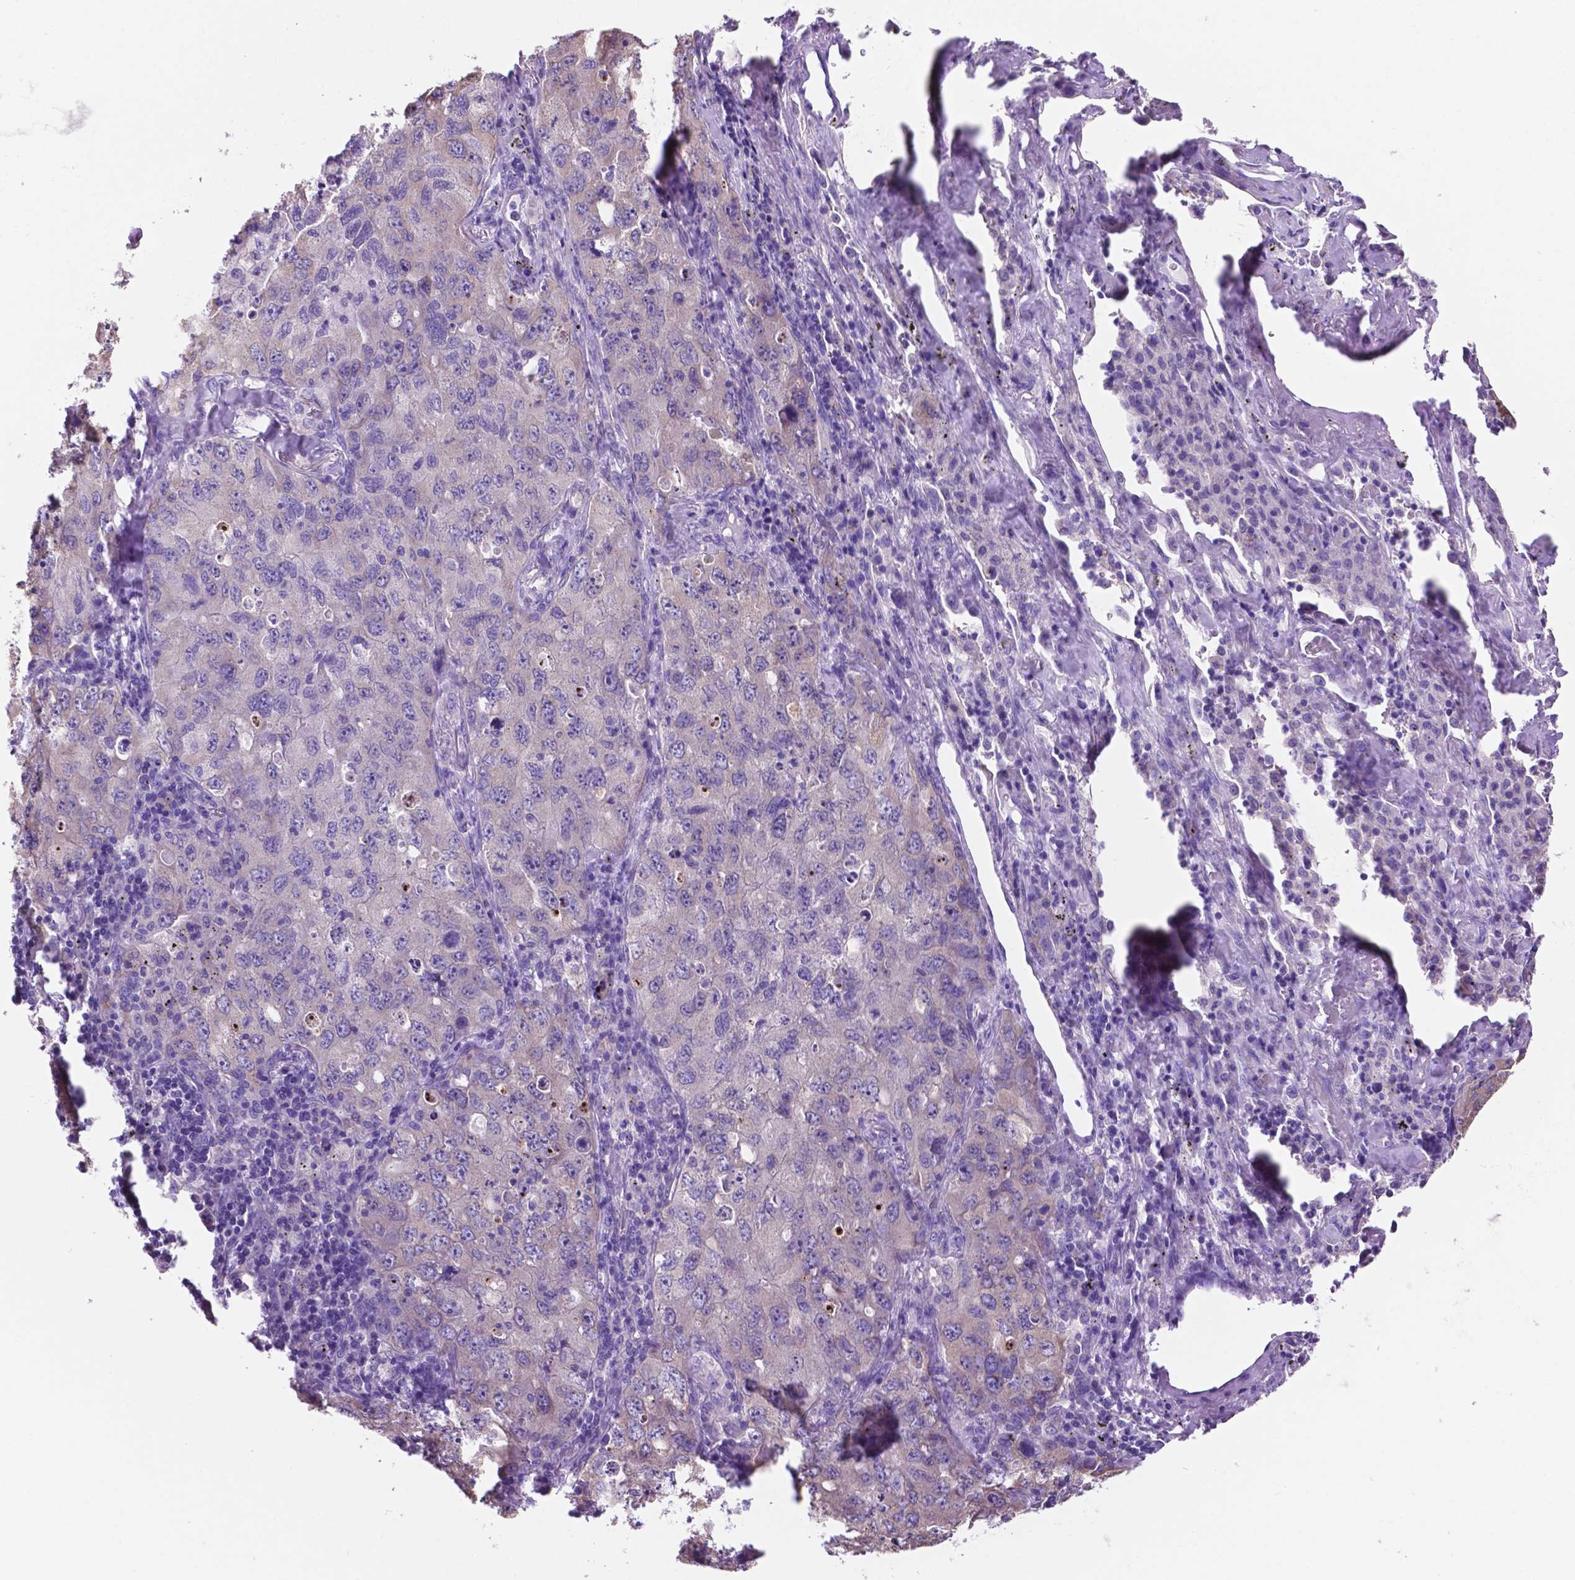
{"staining": {"intensity": "moderate", "quantity": "<25%", "location": "nuclear"}, "tissue": "lung cancer", "cell_type": "Tumor cells", "image_type": "cancer", "snomed": [{"axis": "morphology", "description": "Adenocarcinoma, NOS"}, {"axis": "topography", "description": "Lung"}], "caption": "This histopathology image reveals IHC staining of human adenocarcinoma (lung), with low moderate nuclear expression in approximately <25% of tumor cells.", "gene": "SPDYA", "patient": {"sex": "female", "age": 57}}